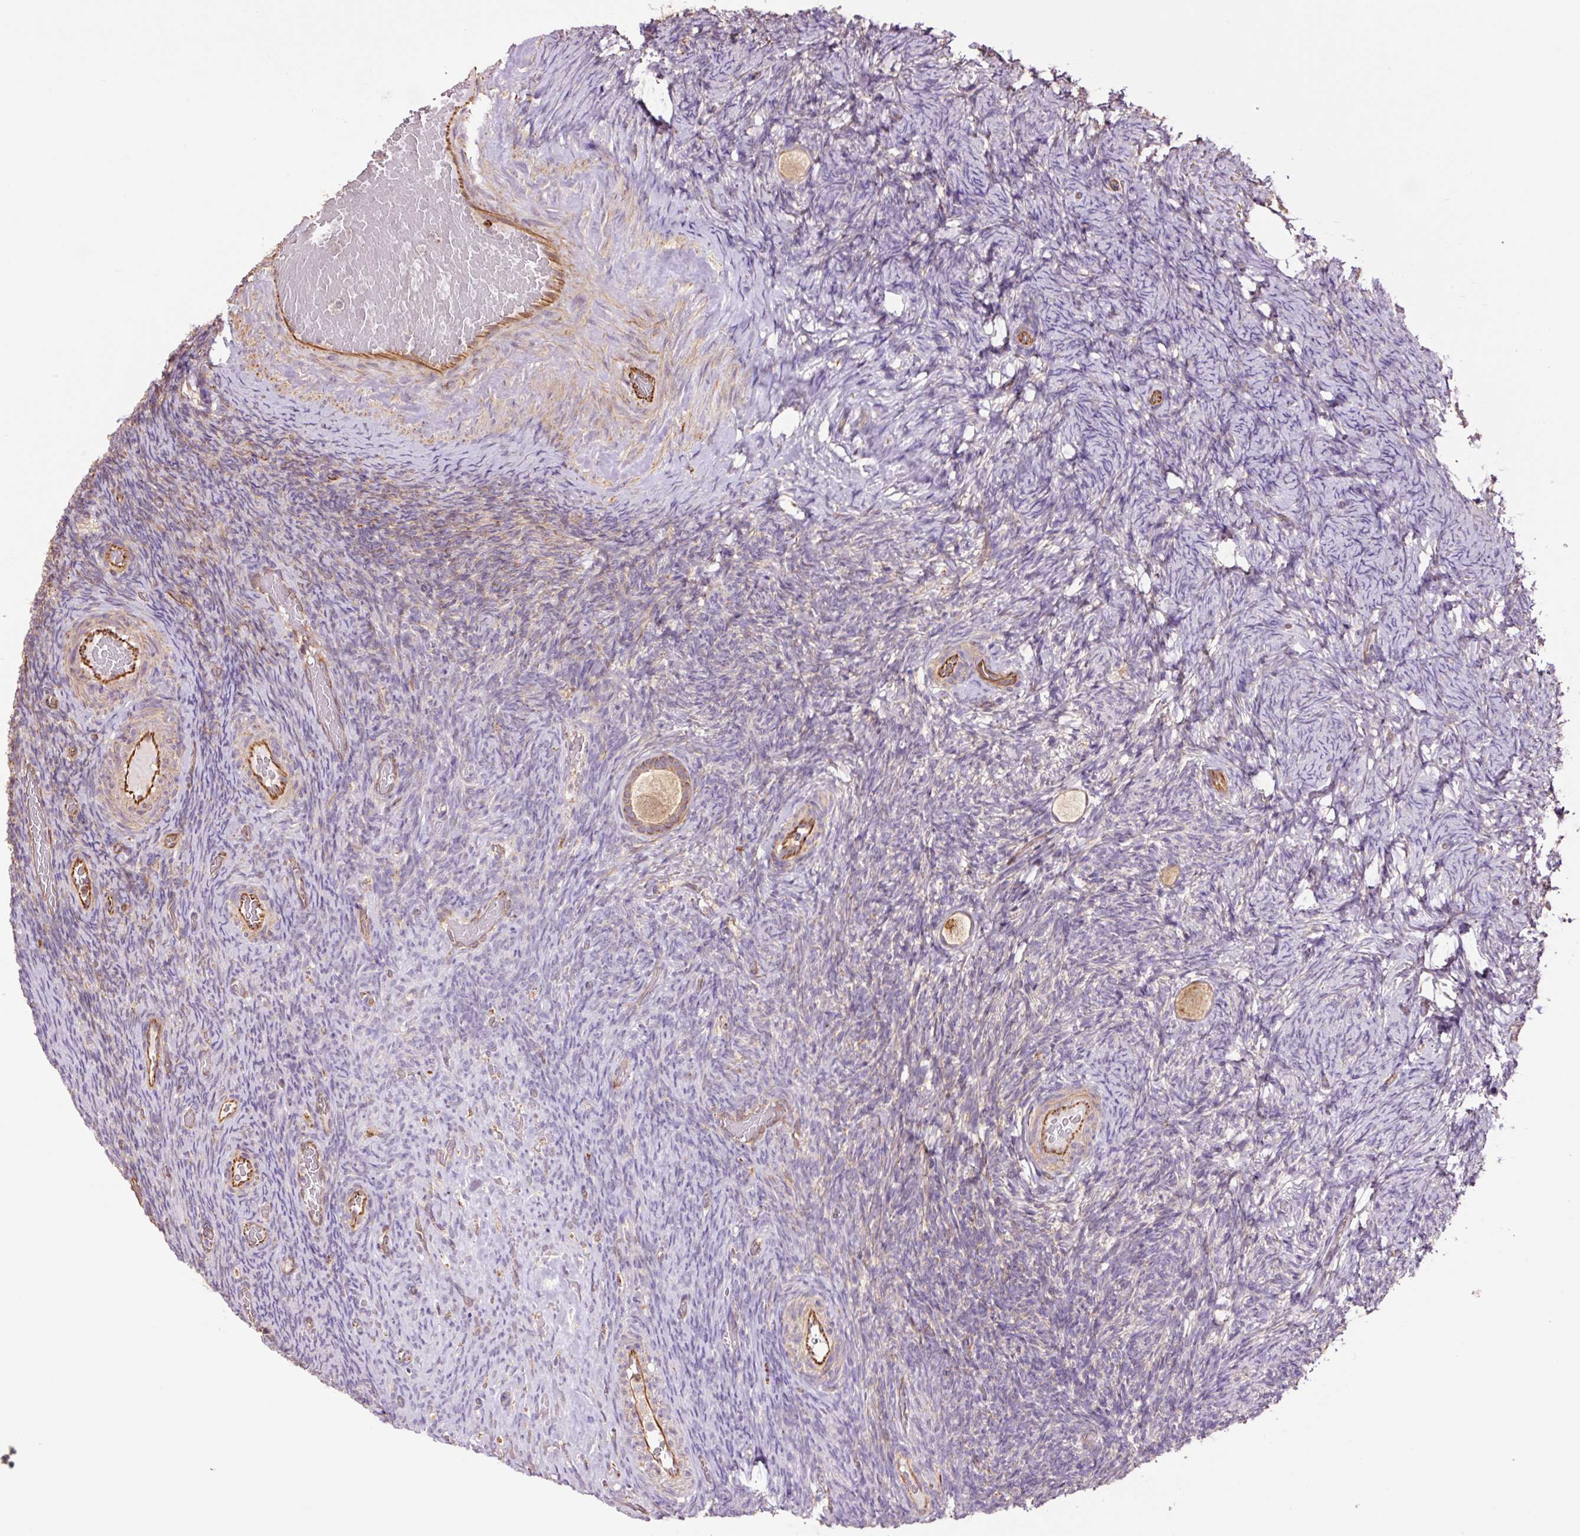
{"staining": {"intensity": "moderate", "quantity": ">75%", "location": "cytoplasmic/membranous"}, "tissue": "ovary", "cell_type": "Follicle cells", "image_type": "normal", "snomed": [{"axis": "morphology", "description": "Normal tissue, NOS"}, {"axis": "topography", "description": "Ovary"}], "caption": "The histopathology image exhibits immunohistochemical staining of normal ovary. There is moderate cytoplasmic/membranous expression is identified in approximately >75% of follicle cells.", "gene": "PCK2", "patient": {"sex": "female", "age": 34}}